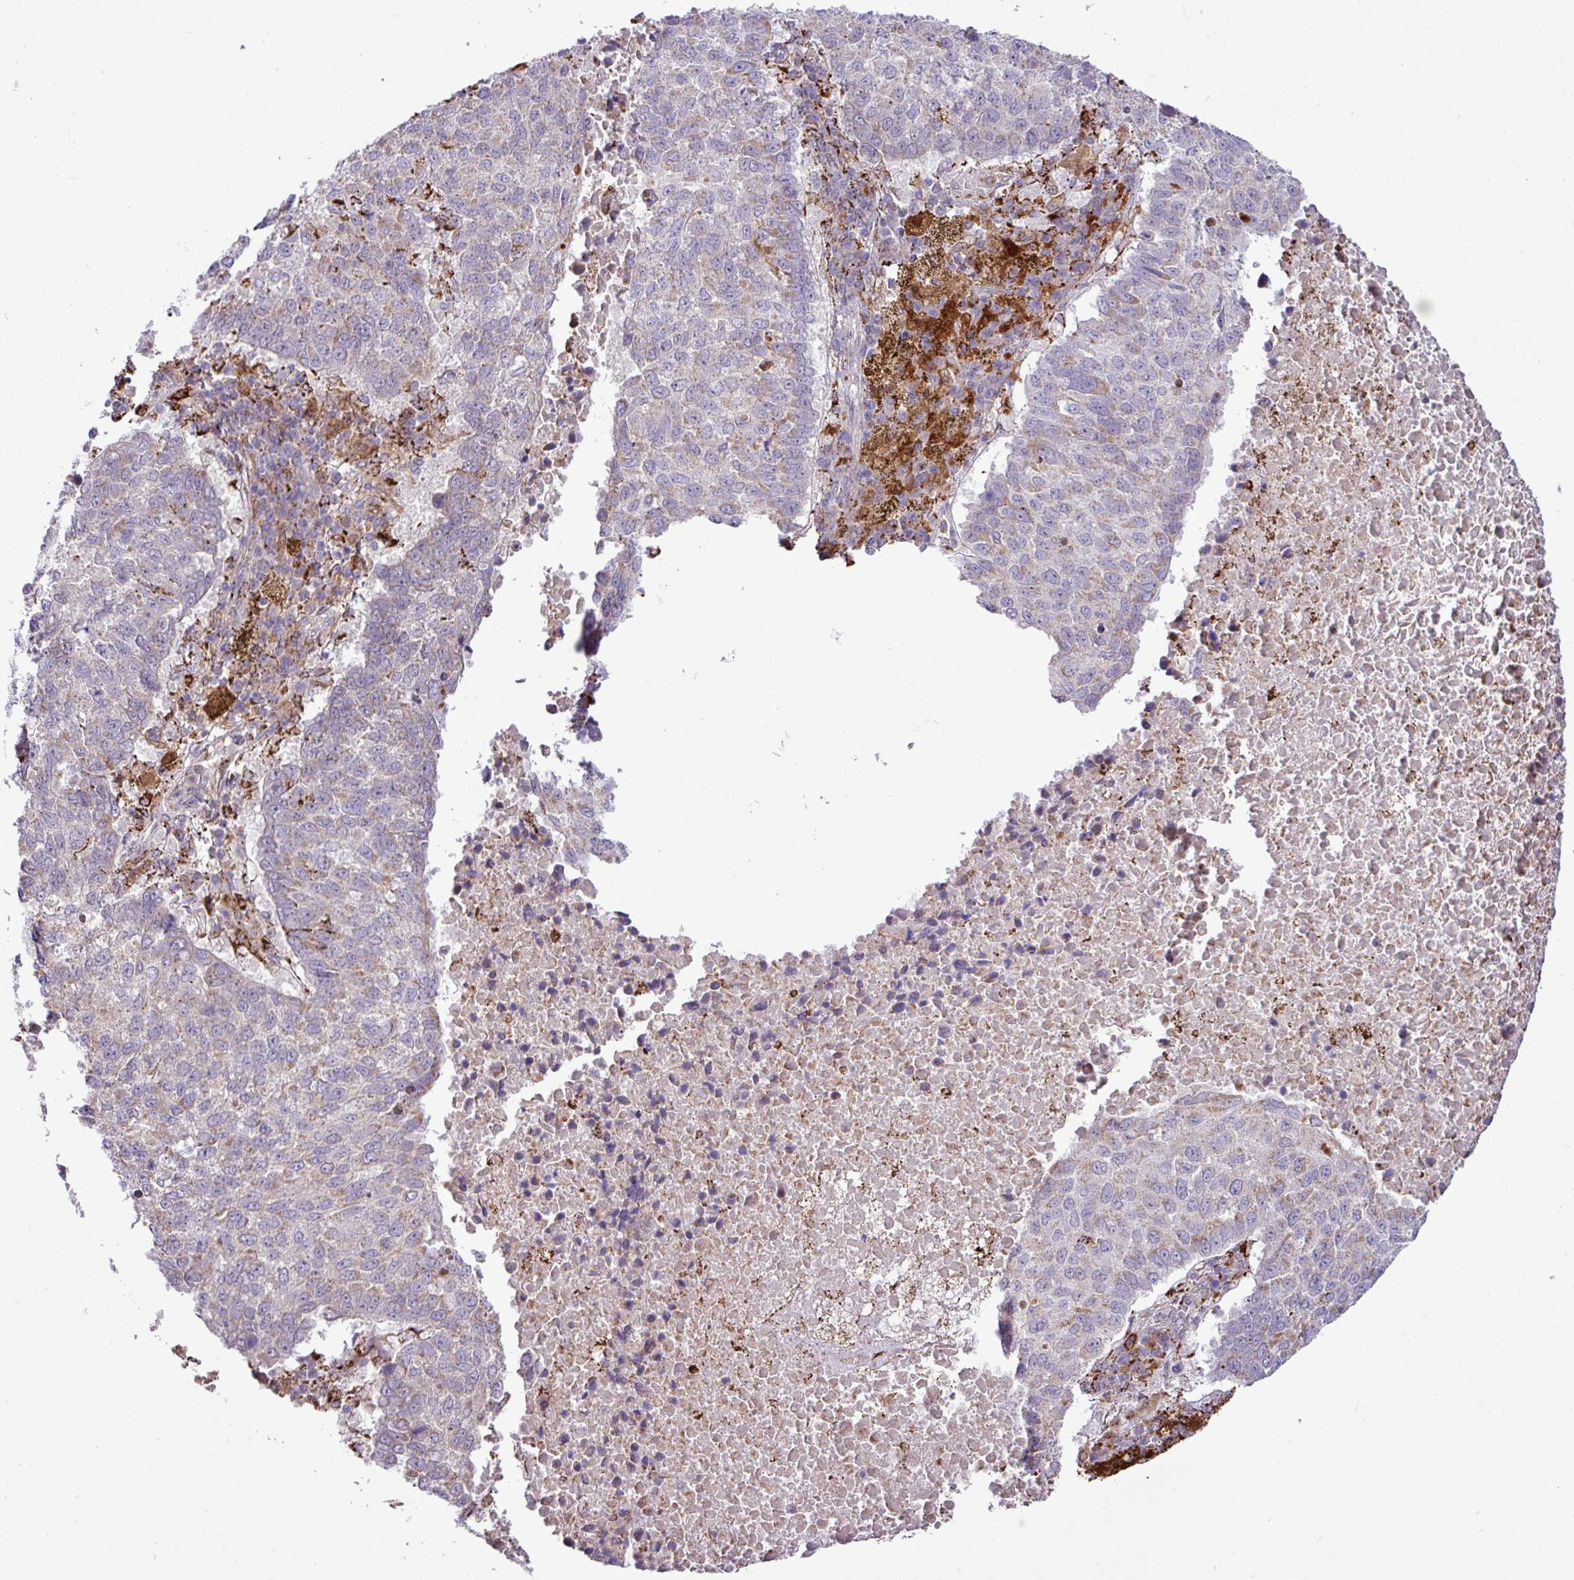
{"staining": {"intensity": "weak", "quantity": "<25%", "location": "cytoplasmic/membranous"}, "tissue": "lung cancer", "cell_type": "Tumor cells", "image_type": "cancer", "snomed": [{"axis": "morphology", "description": "Squamous cell carcinoma, NOS"}, {"axis": "topography", "description": "Lung"}], "caption": "Protein analysis of squamous cell carcinoma (lung) demonstrates no significant positivity in tumor cells.", "gene": "SGPP1", "patient": {"sex": "male", "age": 73}}